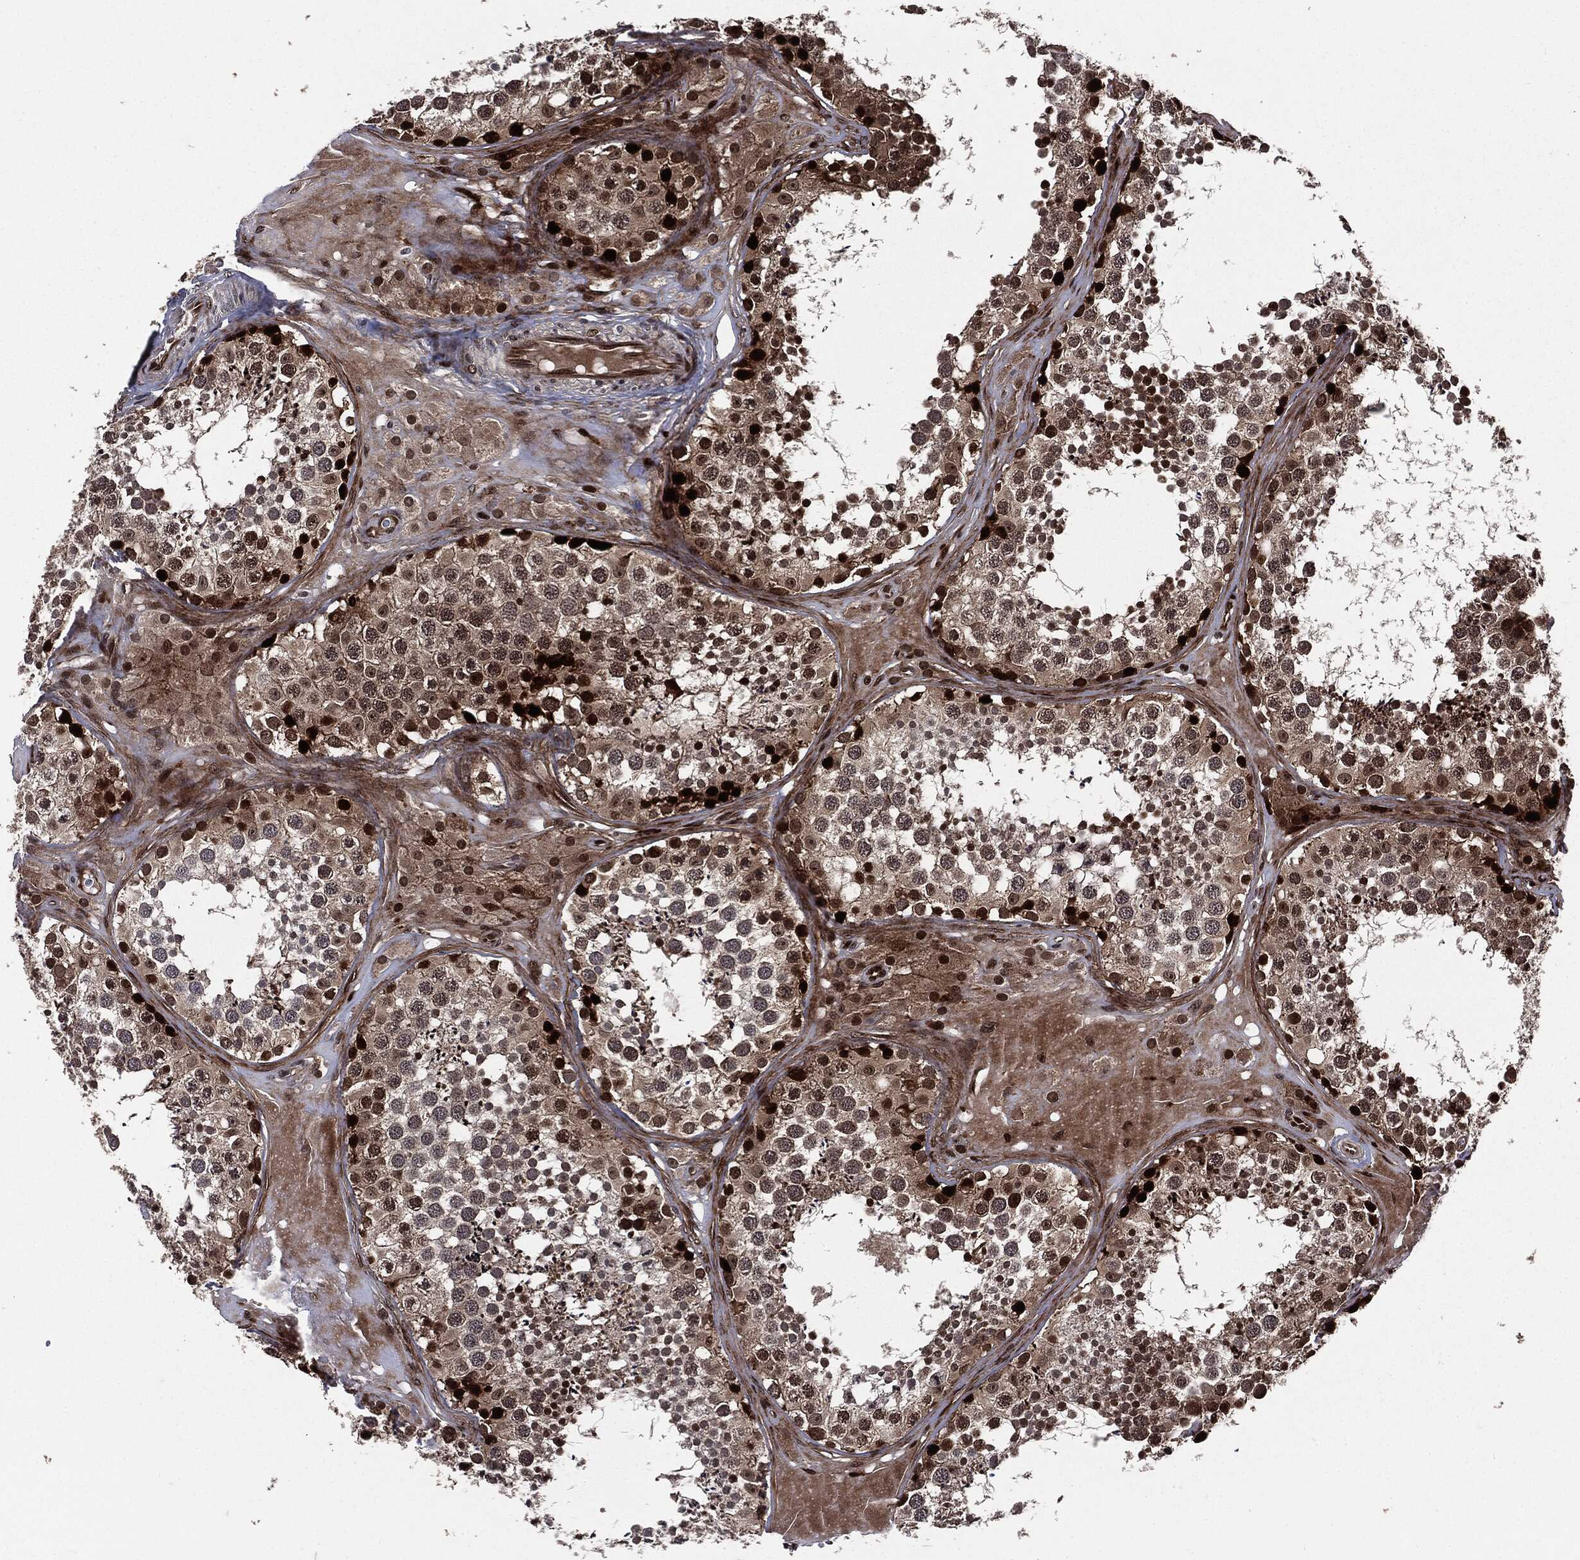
{"staining": {"intensity": "strong", "quantity": "25%-75%", "location": "nuclear"}, "tissue": "testis", "cell_type": "Cells in seminiferous ducts", "image_type": "normal", "snomed": [{"axis": "morphology", "description": "Normal tissue, NOS"}, {"axis": "topography", "description": "Testis"}], "caption": "A high amount of strong nuclear expression is seen in approximately 25%-75% of cells in seminiferous ducts in normal testis.", "gene": "SMAD4", "patient": {"sex": "male", "age": 31}}